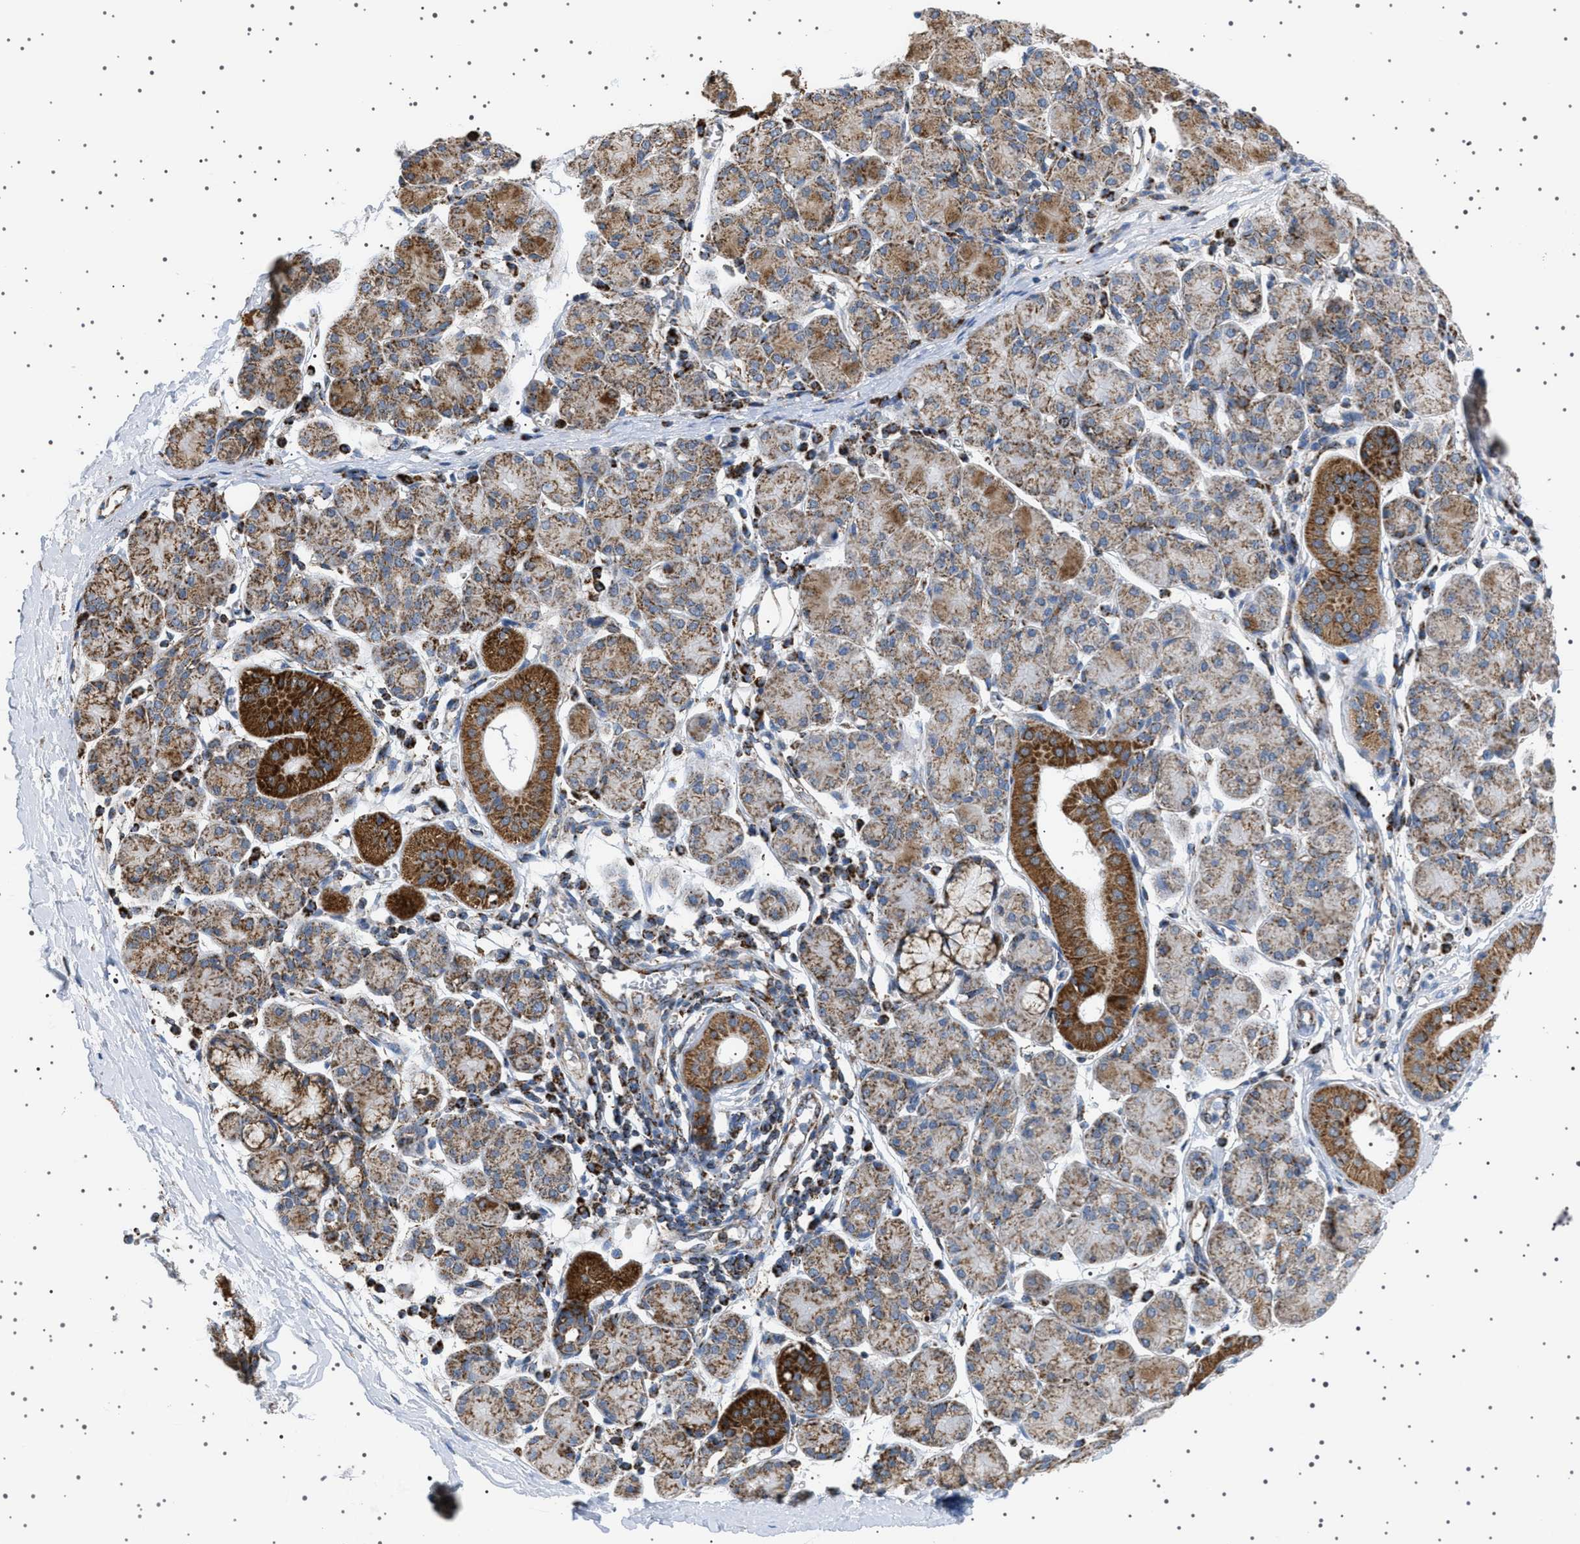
{"staining": {"intensity": "strong", "quantity": "25%-75%", "location": "cytoplasmic/membranous"}, "tissue": "salivary gland", "cell_type": "Glandular cells", "image_type": "normal", "snomed": [{"axis": "morphology", "description": "Normal tissue, NOS"}, {"axis": "morphology", "description": "Inflammation, NOS"}, {"axis": "topography", "description": "Lymph node"}, {"axis": "topography", "description": "Salivary gland"}], "caption": "Brown immunohistochemical staining in normal salivary gland shows strong cytoplasmic/membranous expression in about 25%-75% of glandular cells.", "gene": "UBXN8", "patient": {"sex": "male", "age": 3}}